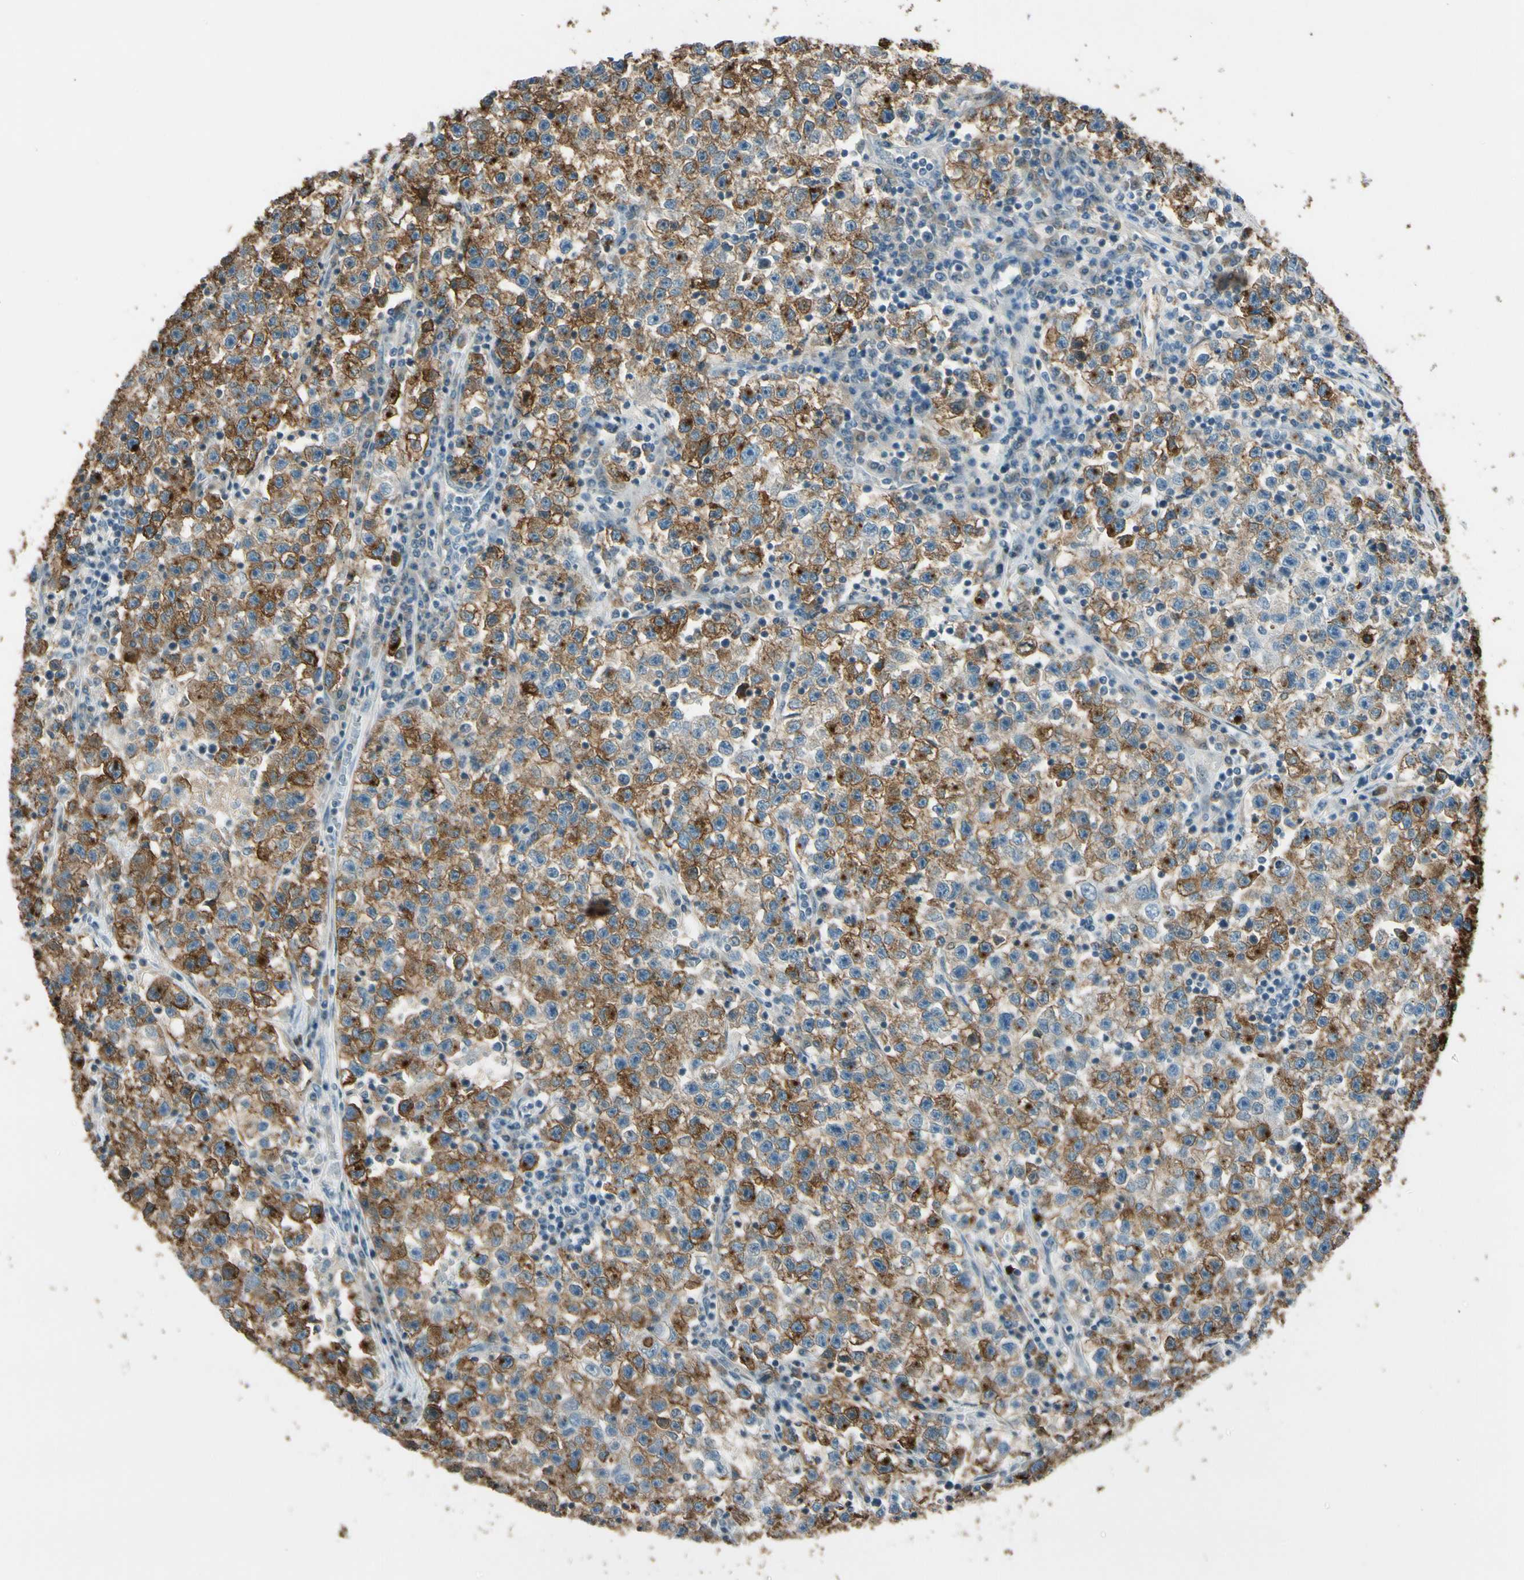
{"staining": {"intensity": "moderate", "quantity": ">75%", "location": "cytoplasmic/membranous"}, "tissue": "testis cancer", "cell_type": "Tumor cells", "image_type": "cancer", "snomed": [{"axis": "morphology", "description": "Seminoma, NOS"}, {"axis": "topography", "description": "Testis"}], "caption": "Human seminoma (testis) stained with a brown dye reveals moderate cytoplasmic/membranous positive positivity in approximately >75% of tumor cells.", "gene": "PDPN", "patient": {"sex": "male", "age": 22}}